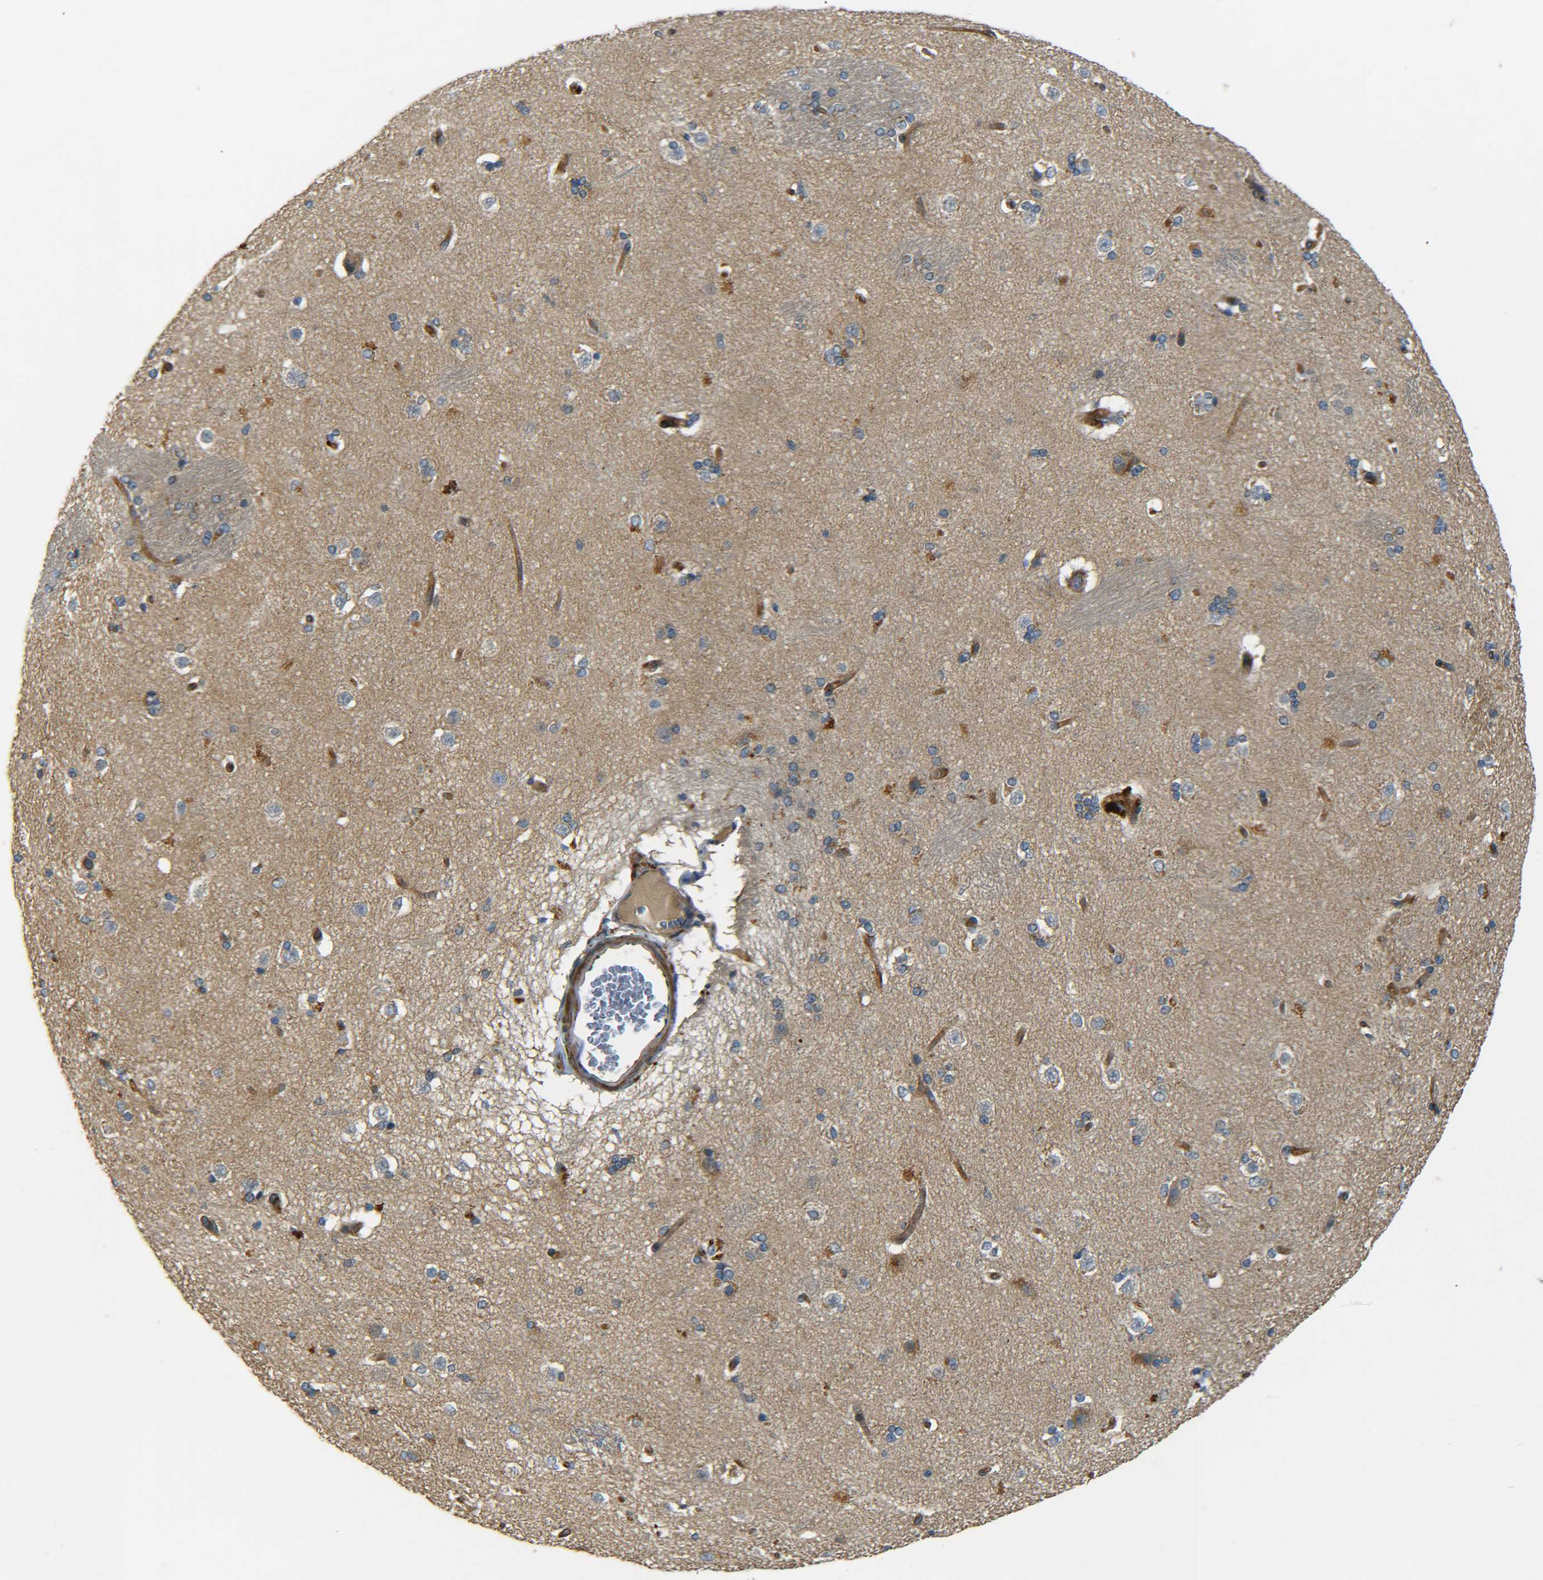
{"staining": {"intensity": "moderate", "quantity": "<25%", "location": "cytoplasmic/membranous"}, "tissue": "caudate", "cell_type": "Glial cells", "image_type": "normal", "snomed": [{"axis": "morphology", "description": "Normal tissue, NOS"}, {"axis": "topography", "description": "Lateral ventricle wall"}], "caption": "Immunohistochemical staining of normal caudate shows <25% levels of moderate cytoplasmic/membranous protein staining in about <25% of glial cells. Using DAB (brown) and hematoxylin (blue) stains, captured at high magnification using brightfield microscopy.", "gene": "LRCH3", "patient": {"sex": "female", "age": 19}}